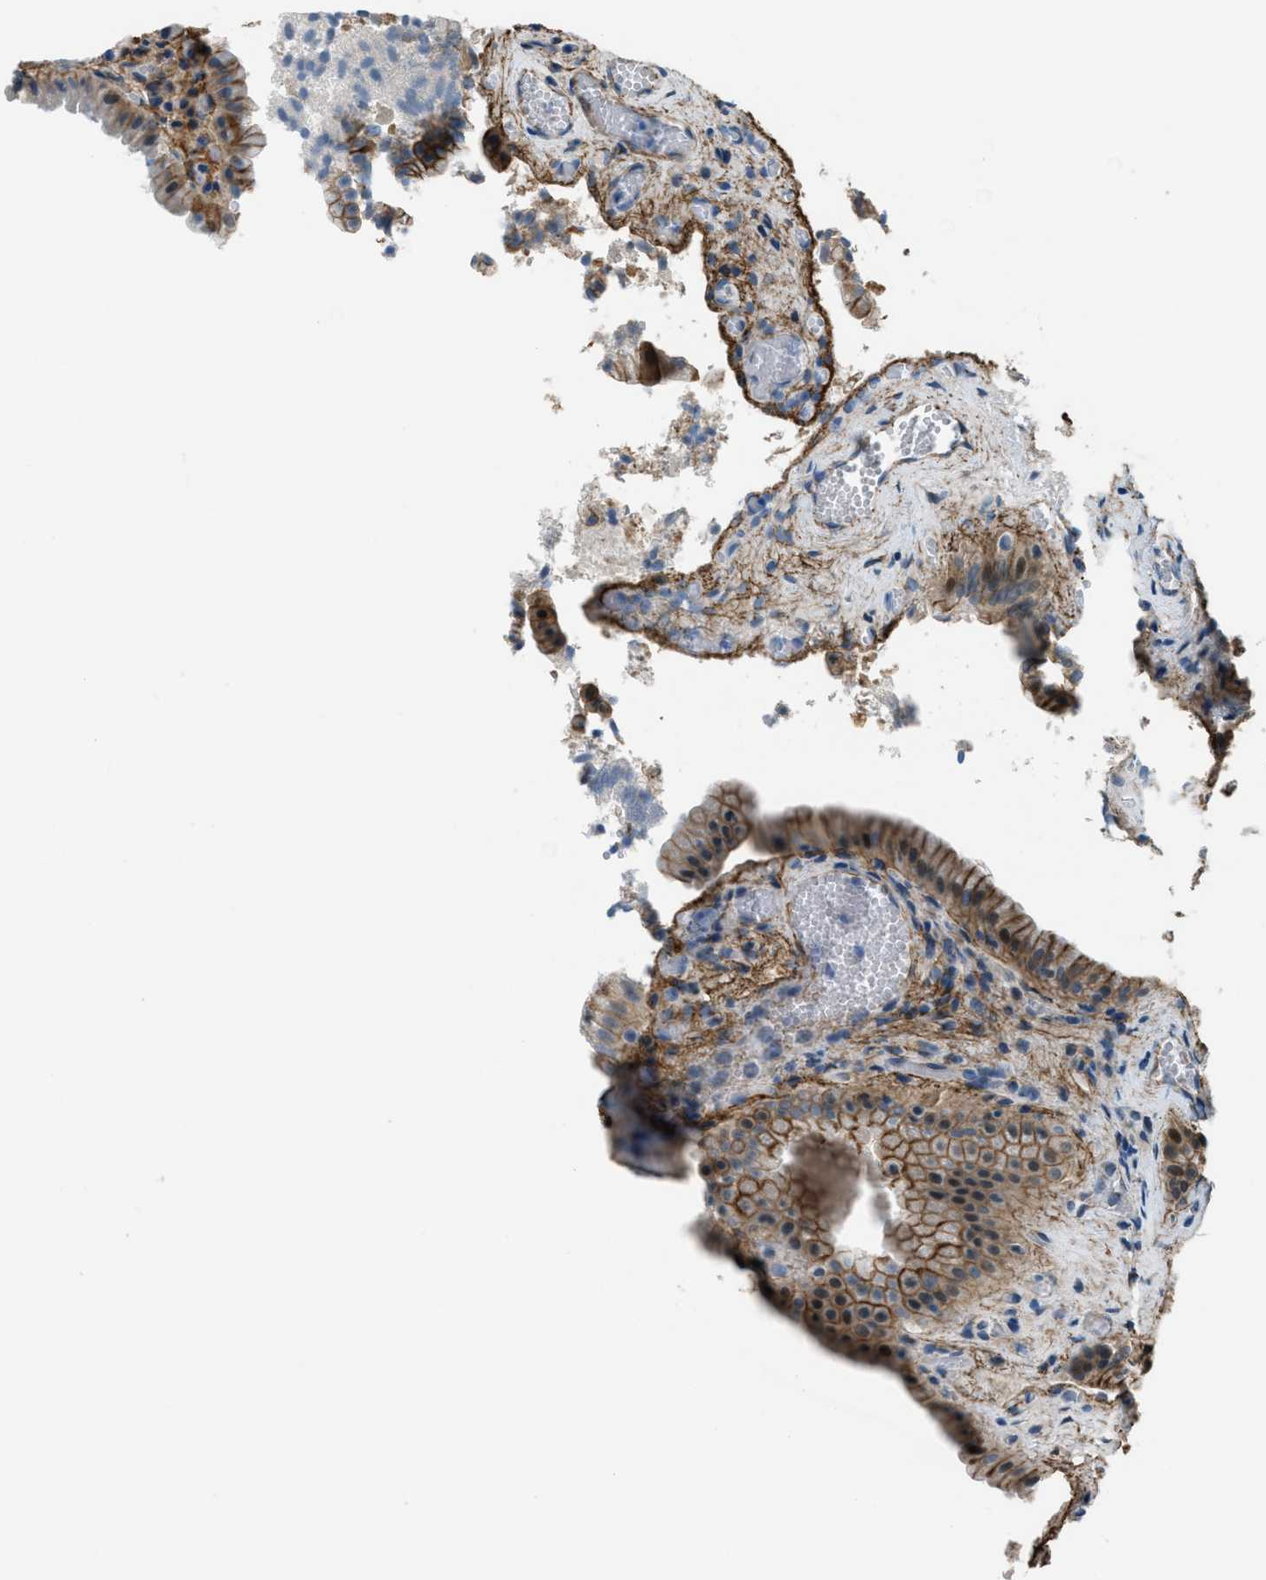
{"staining": {"intensity": "moderate", "quantity": ">75%", "location": "cytoplasmic/membranous"}, "tissue": "gallbladder", "cell_type": "Glandular cells", "image_type": "normal", "snomed": [{"axis": "morphology", "description": "Normal tissue, NOS"}, {"axis": "topography", "description": "Gallbladder"}], "caption": "Protein analysis of benign gallbladder exhibits moderate cytoplasmic/membranous staining in about >75% of glandular cells.", "gene": "FBN1", "patient": {"sex": "male", "age": 49}}